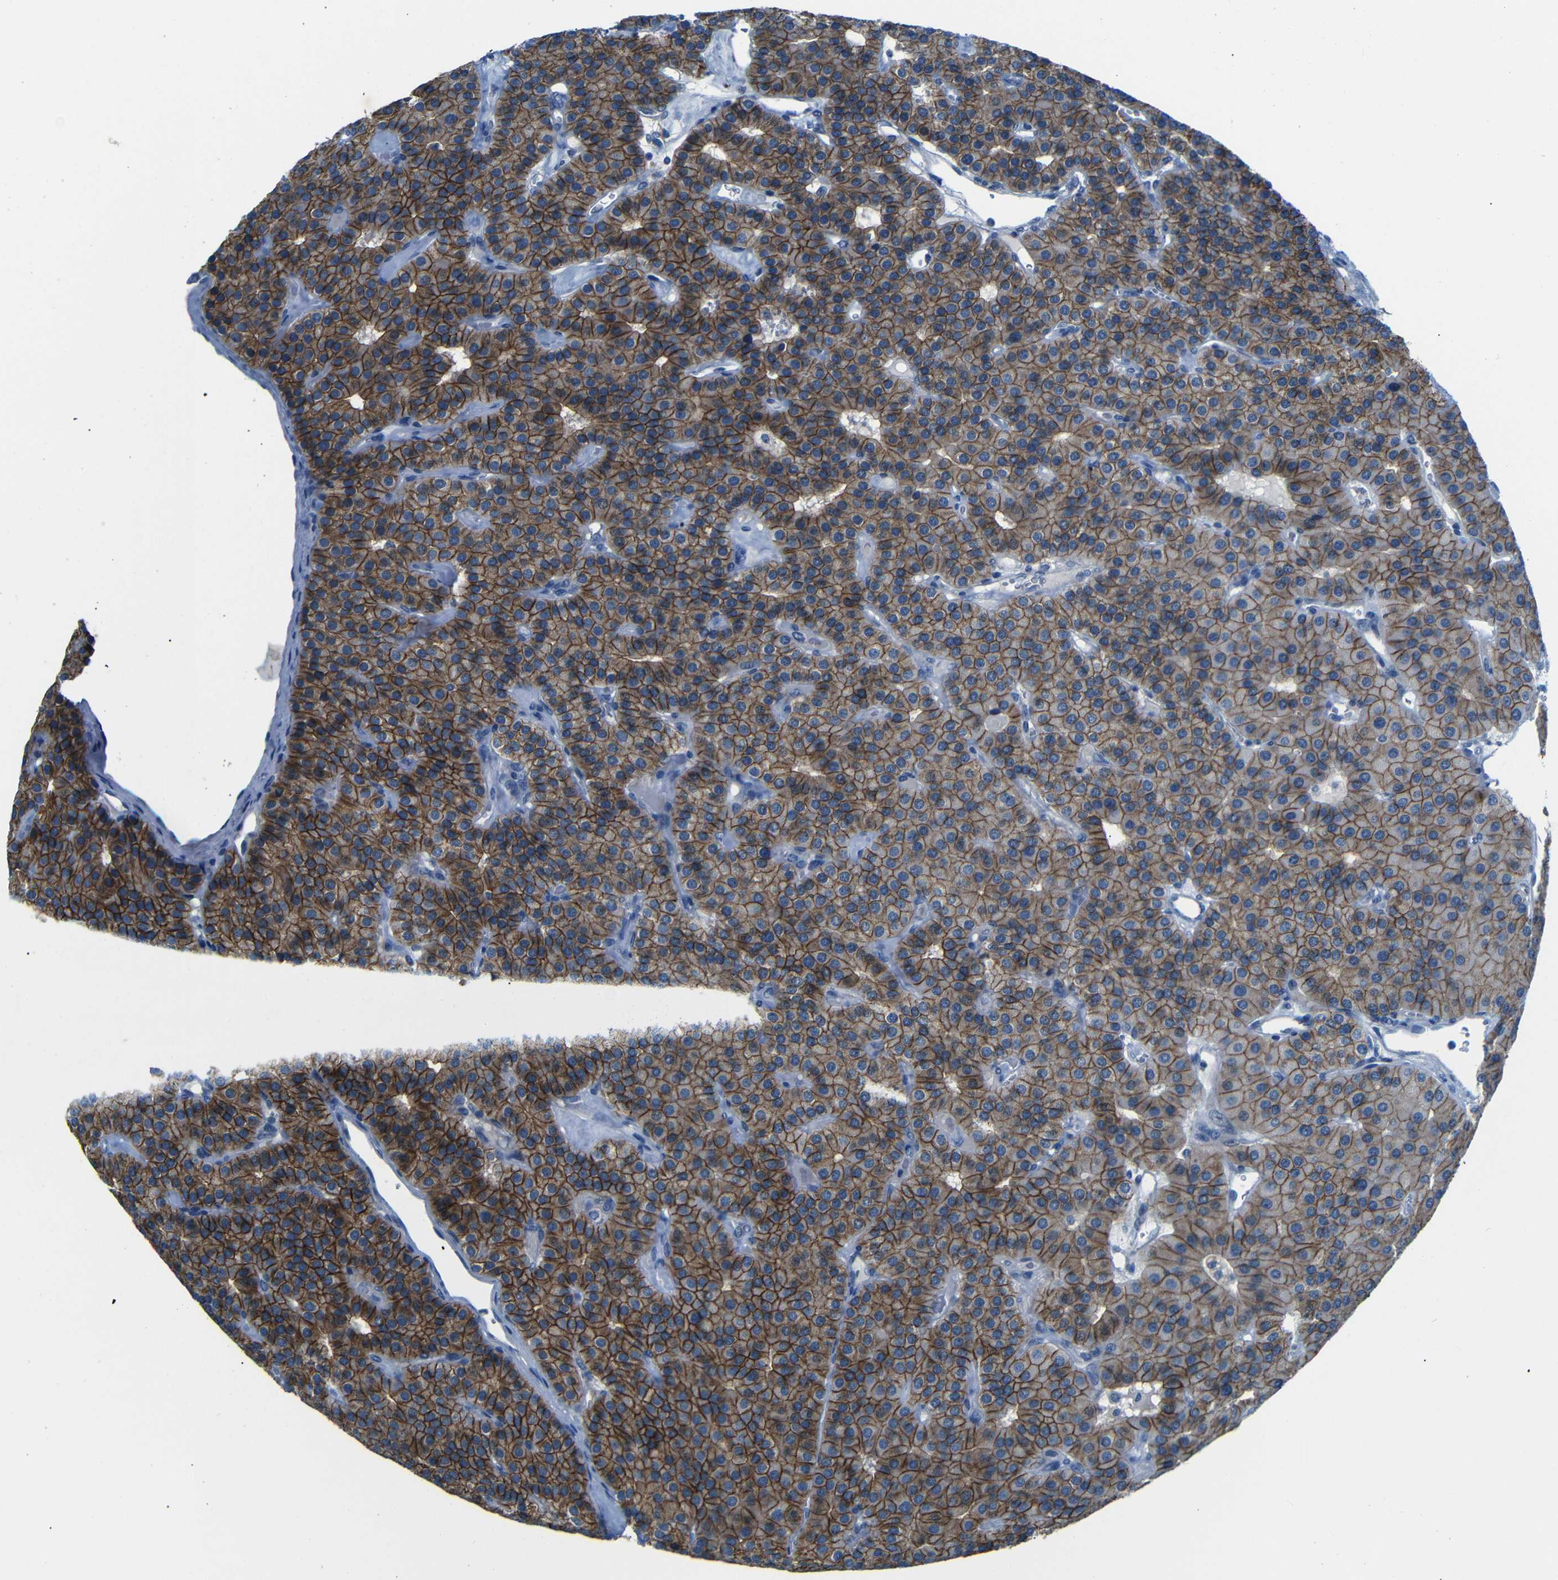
{"staining": {"intensity": "strong", "quantity": ">75%", "location": "cytoplasmic/membranous"}, "tissue": "parathyroid gland", "cell_type": "Glandular cells", "image_type": "normal", "snomed": [{"axis": "morphology", "description": "Normal tissue, NOS"}, {"axis": "morphology", "description": "Adenoma, NOS"}, {"axis": "topography", "description": "Parathyroid gland"}], "caption": "Parathyroid gland stained with DAB immunohistochemistry reveals high levels of strong cytoplasmic/membranous expression in approximately >75% of glandular cells. The protein of interest is stained brown, and the nuclei are stained in blue (DAB (3,3'-diaminobenzidine) IHC with brightfield microscopy, high magnification).", "gene": "ANK3", "patient": {"sex": "female", "age": 86}}